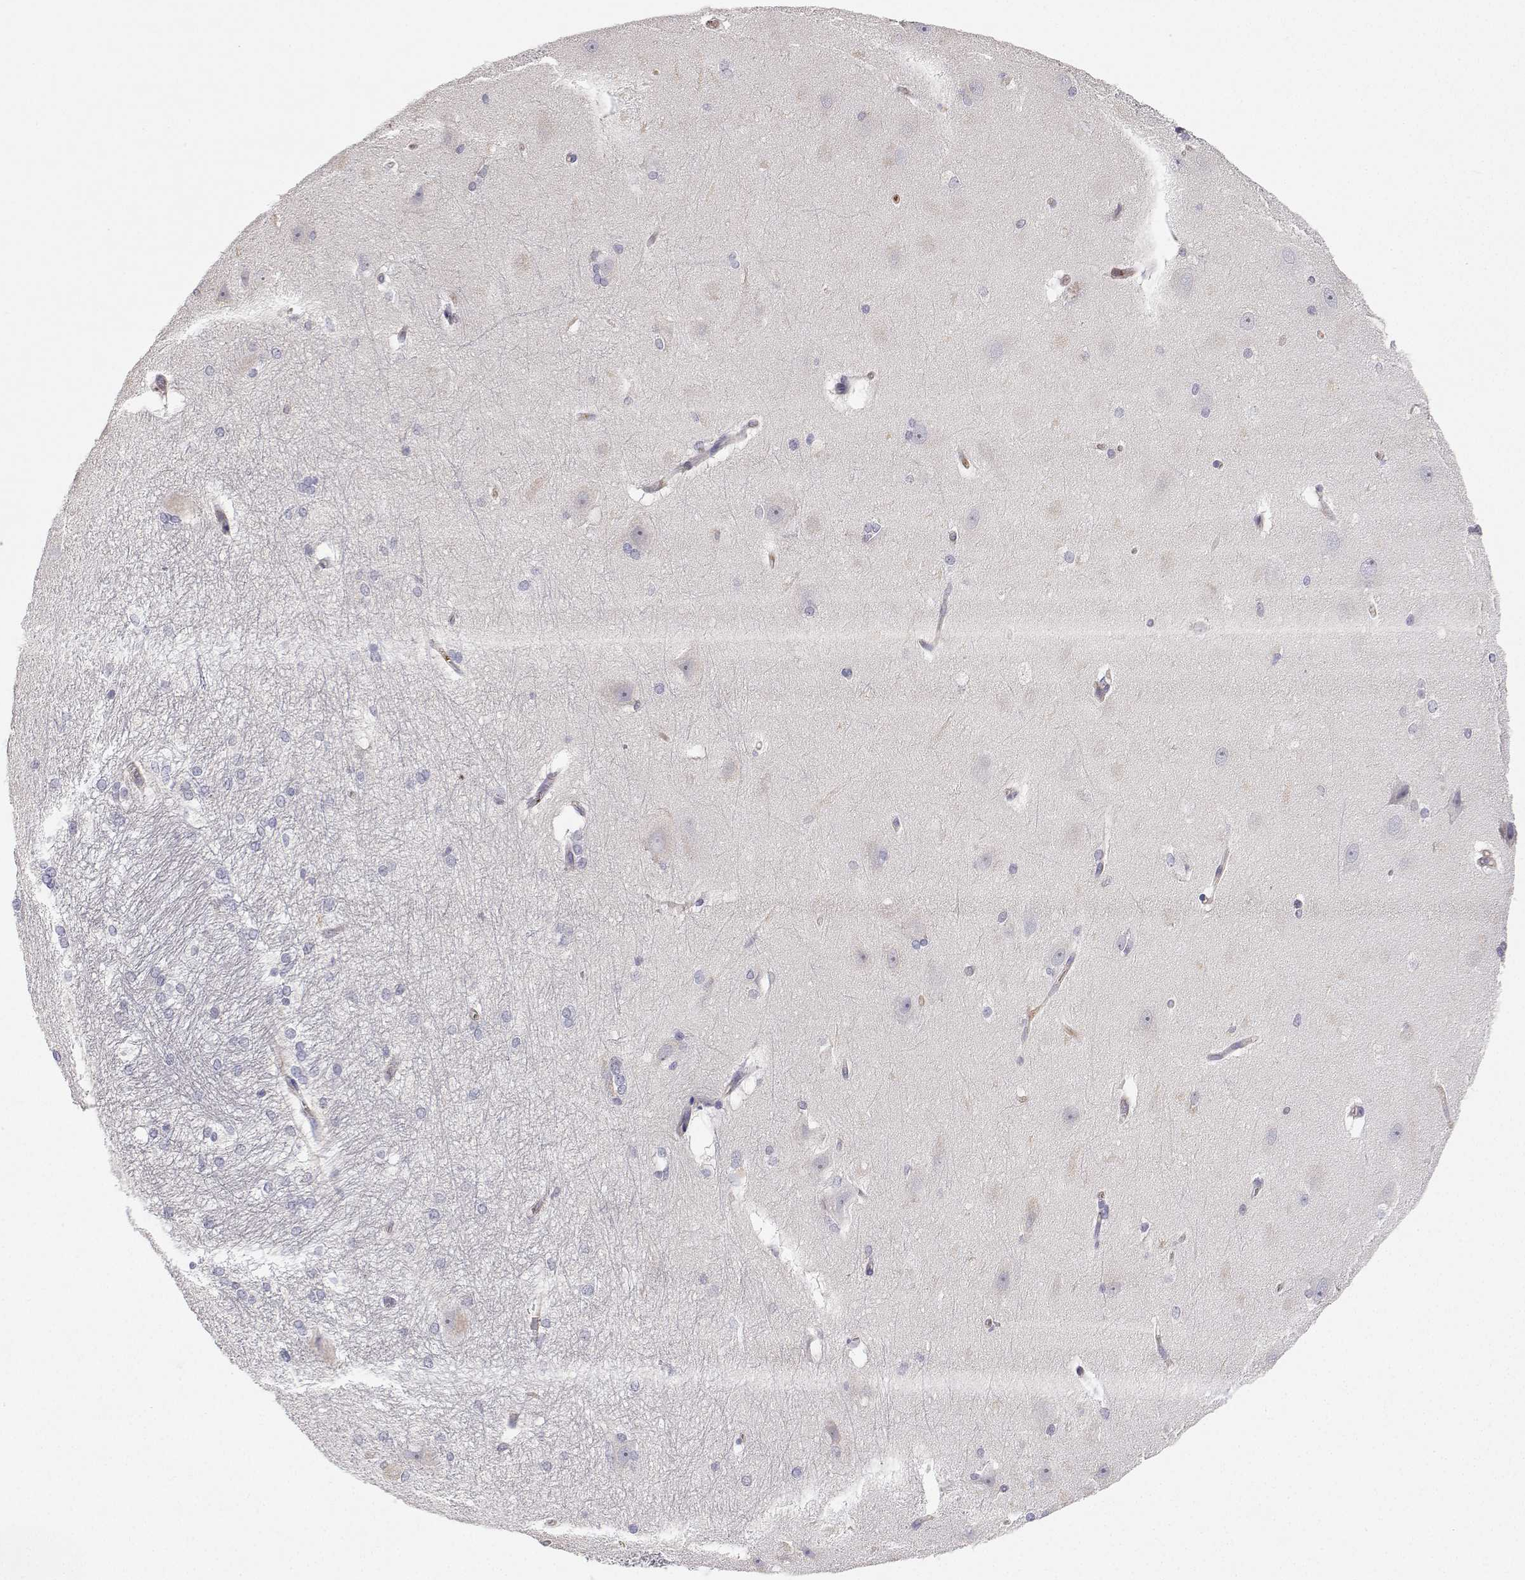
{"staining": {"intensity": "negative", "quantity": "none", "location": "none"}, "tissue": "hippocampus", "cell_type": "Glial cells", "image_type": "normal", "snomed": [{"axis": "morphology", "description": "Normal tissue, NOS"}, {"axis": "topography", "description": "Cerebral cortex"}, {"axis": "topography", "description": "Hippocampus"}], "caption": "This is a image of immunohistochemistry staining of unremarkable hippocampus, which shows no positivity in glial cells.", "gene": "MYH9", "patient": {"sex": "female", "age": 19}}